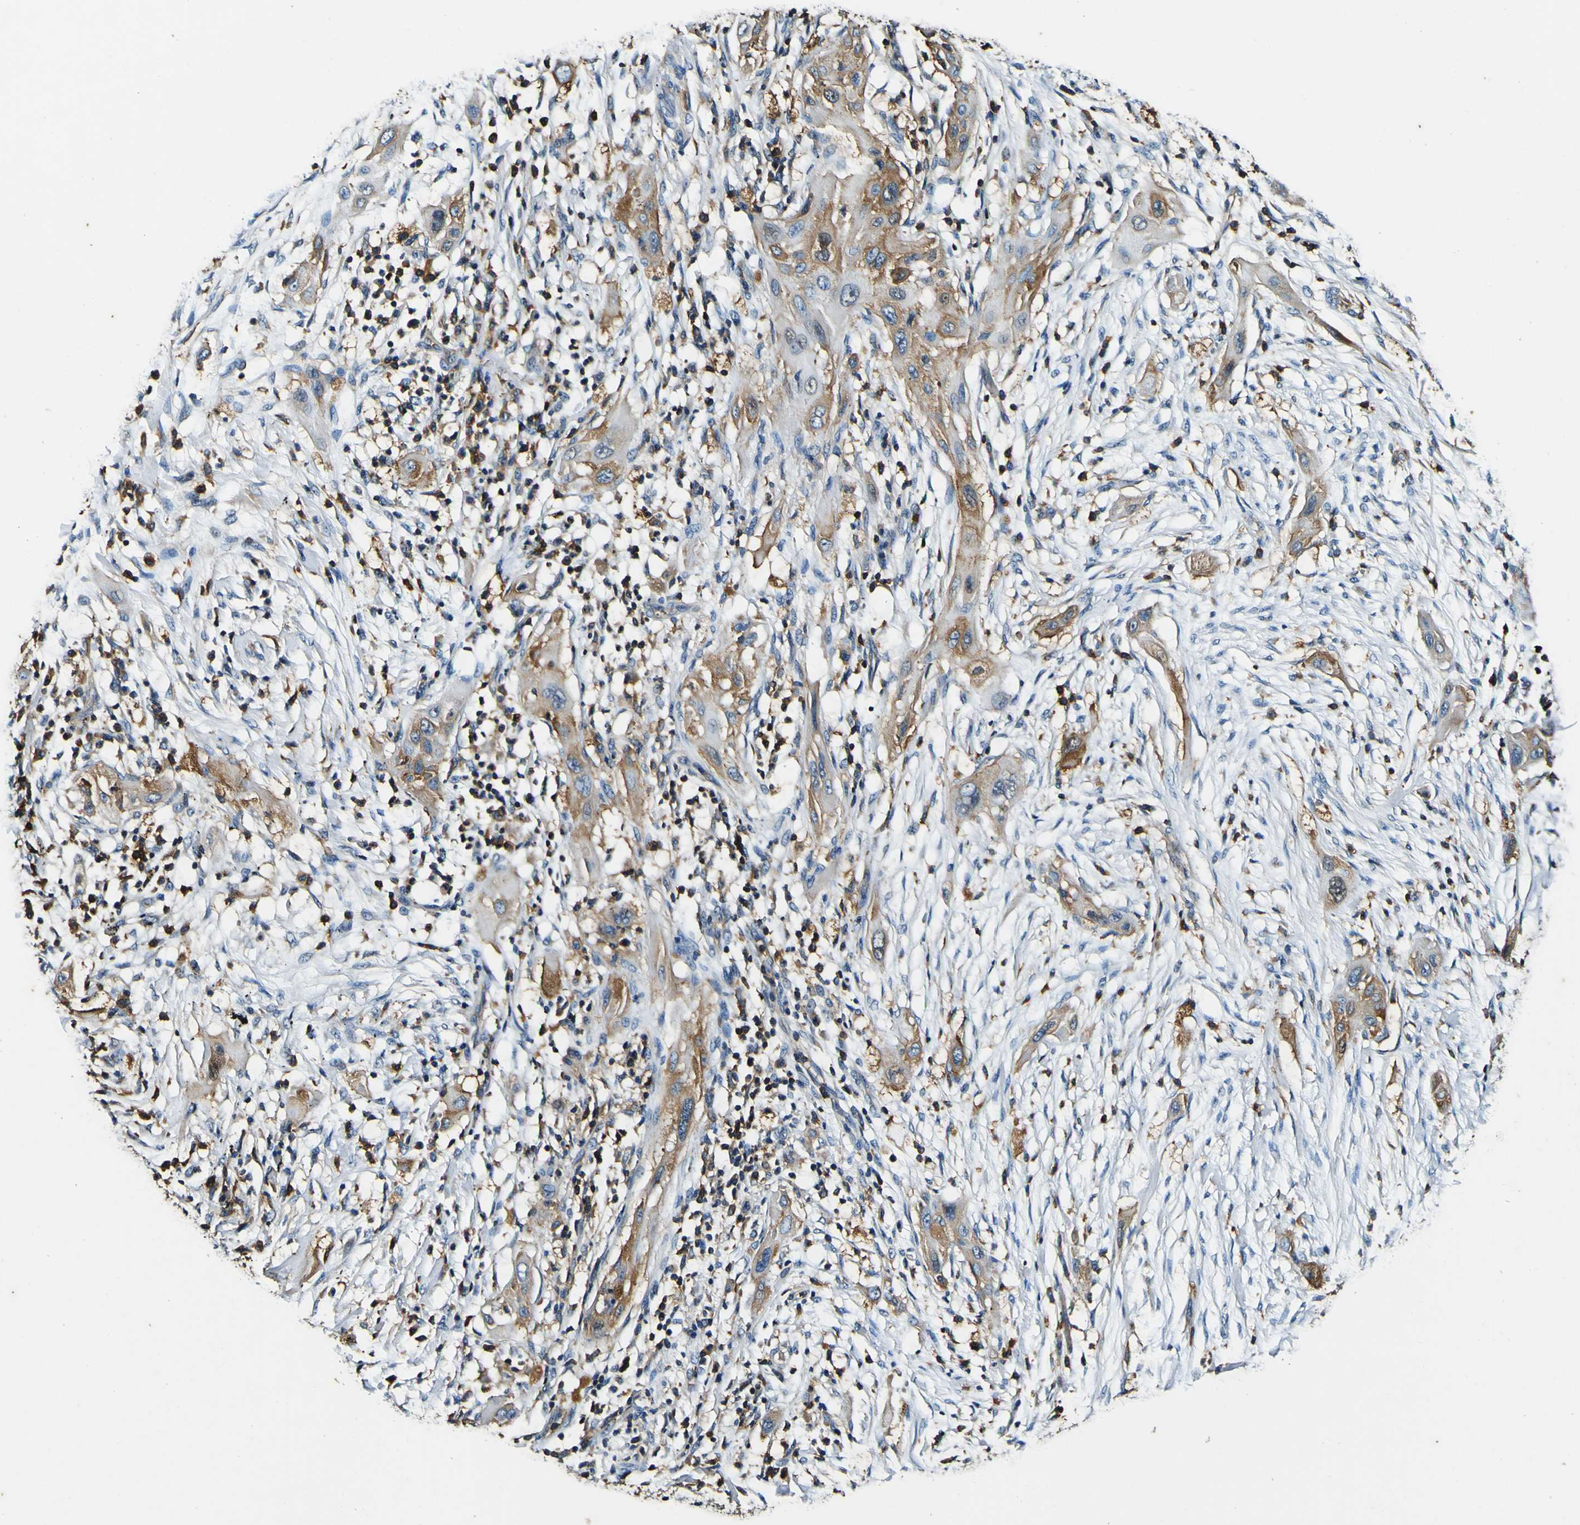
{"staining": {"intensity": "moderate", "quantity": ">75%", "location": "cytoplasmic/membranous"}, "tissue": "lung cancer", "cell_type": "Tumor cells", "image_type": "cancer", "snomed": [{"axis": "morphology", "description": "Squamous cell carcinoma, NOS"}, {"axis": "topography", "description": "Lung"}], "caption": "IHC (DAB (3,3'-diaminobenzidine)) staining of human lung squamous cell carcinoma exhibits moderate cytoplasmic/membranous protein positivity in approximately >75% of tumor cells.", "gene": "RHOT2", "patient": {"sex": "female", "age": 47}}